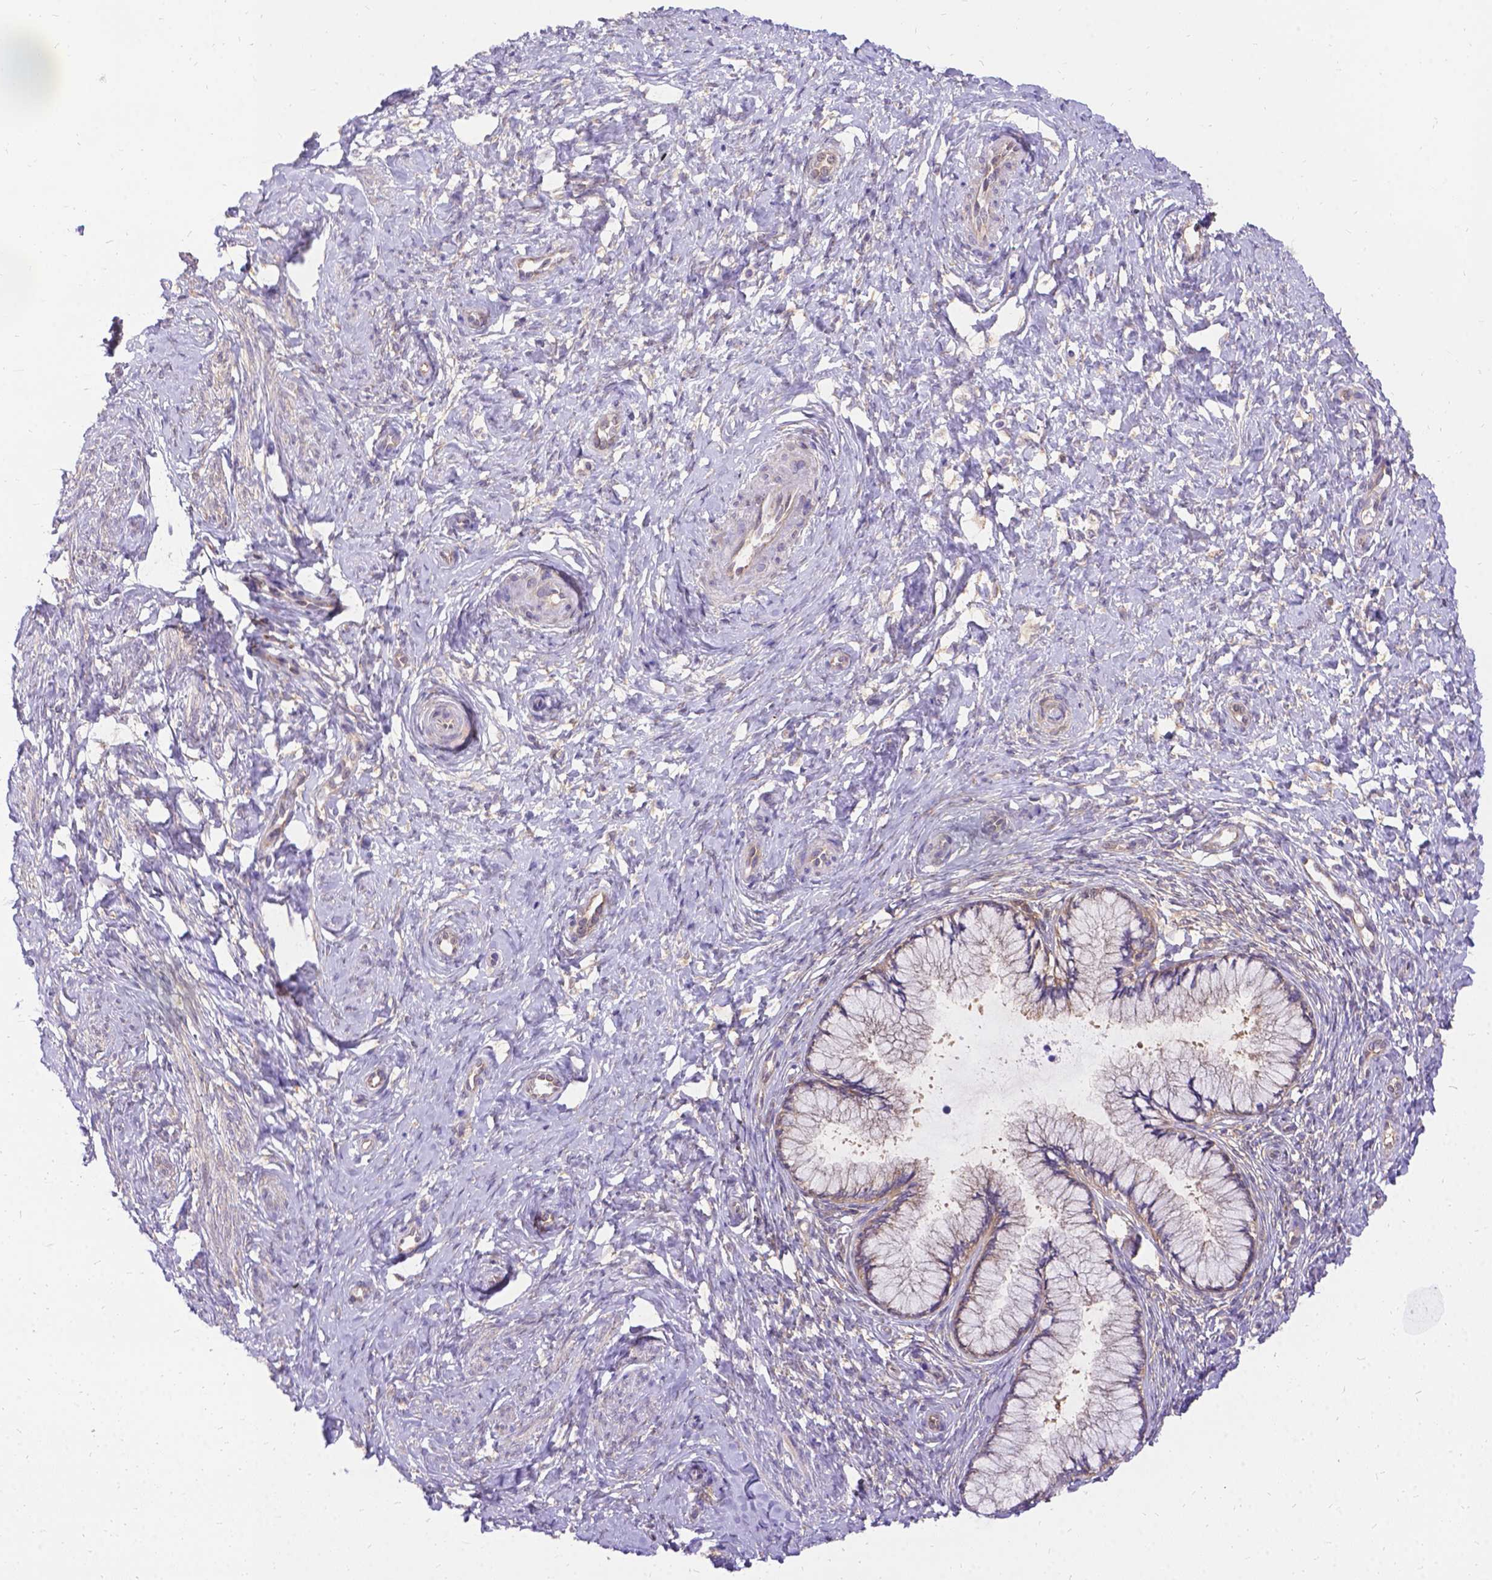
{"staining": {"intensity": "weak", "quantity": ">75%", "location": "cytoplasmic/membranous"}, "tissue": "cervix", "cell_type": "Glandular cells", "image_type": "normal", "snomed": [{"axis": "morphology", "description": "Normal tissue, NOS"}, {"axis": "topography", "description": "Cervix"}], "caption": "Immunohistochemistry (DAB (3,3'-diaminobenzidine)) staining of benign human cervix exhibits weak cytoplasmic/membranous protein positivity in approximately >75% of glandular cells.", "gene": "DENND6A", "patient": {"sex": "female", "age": 37}}